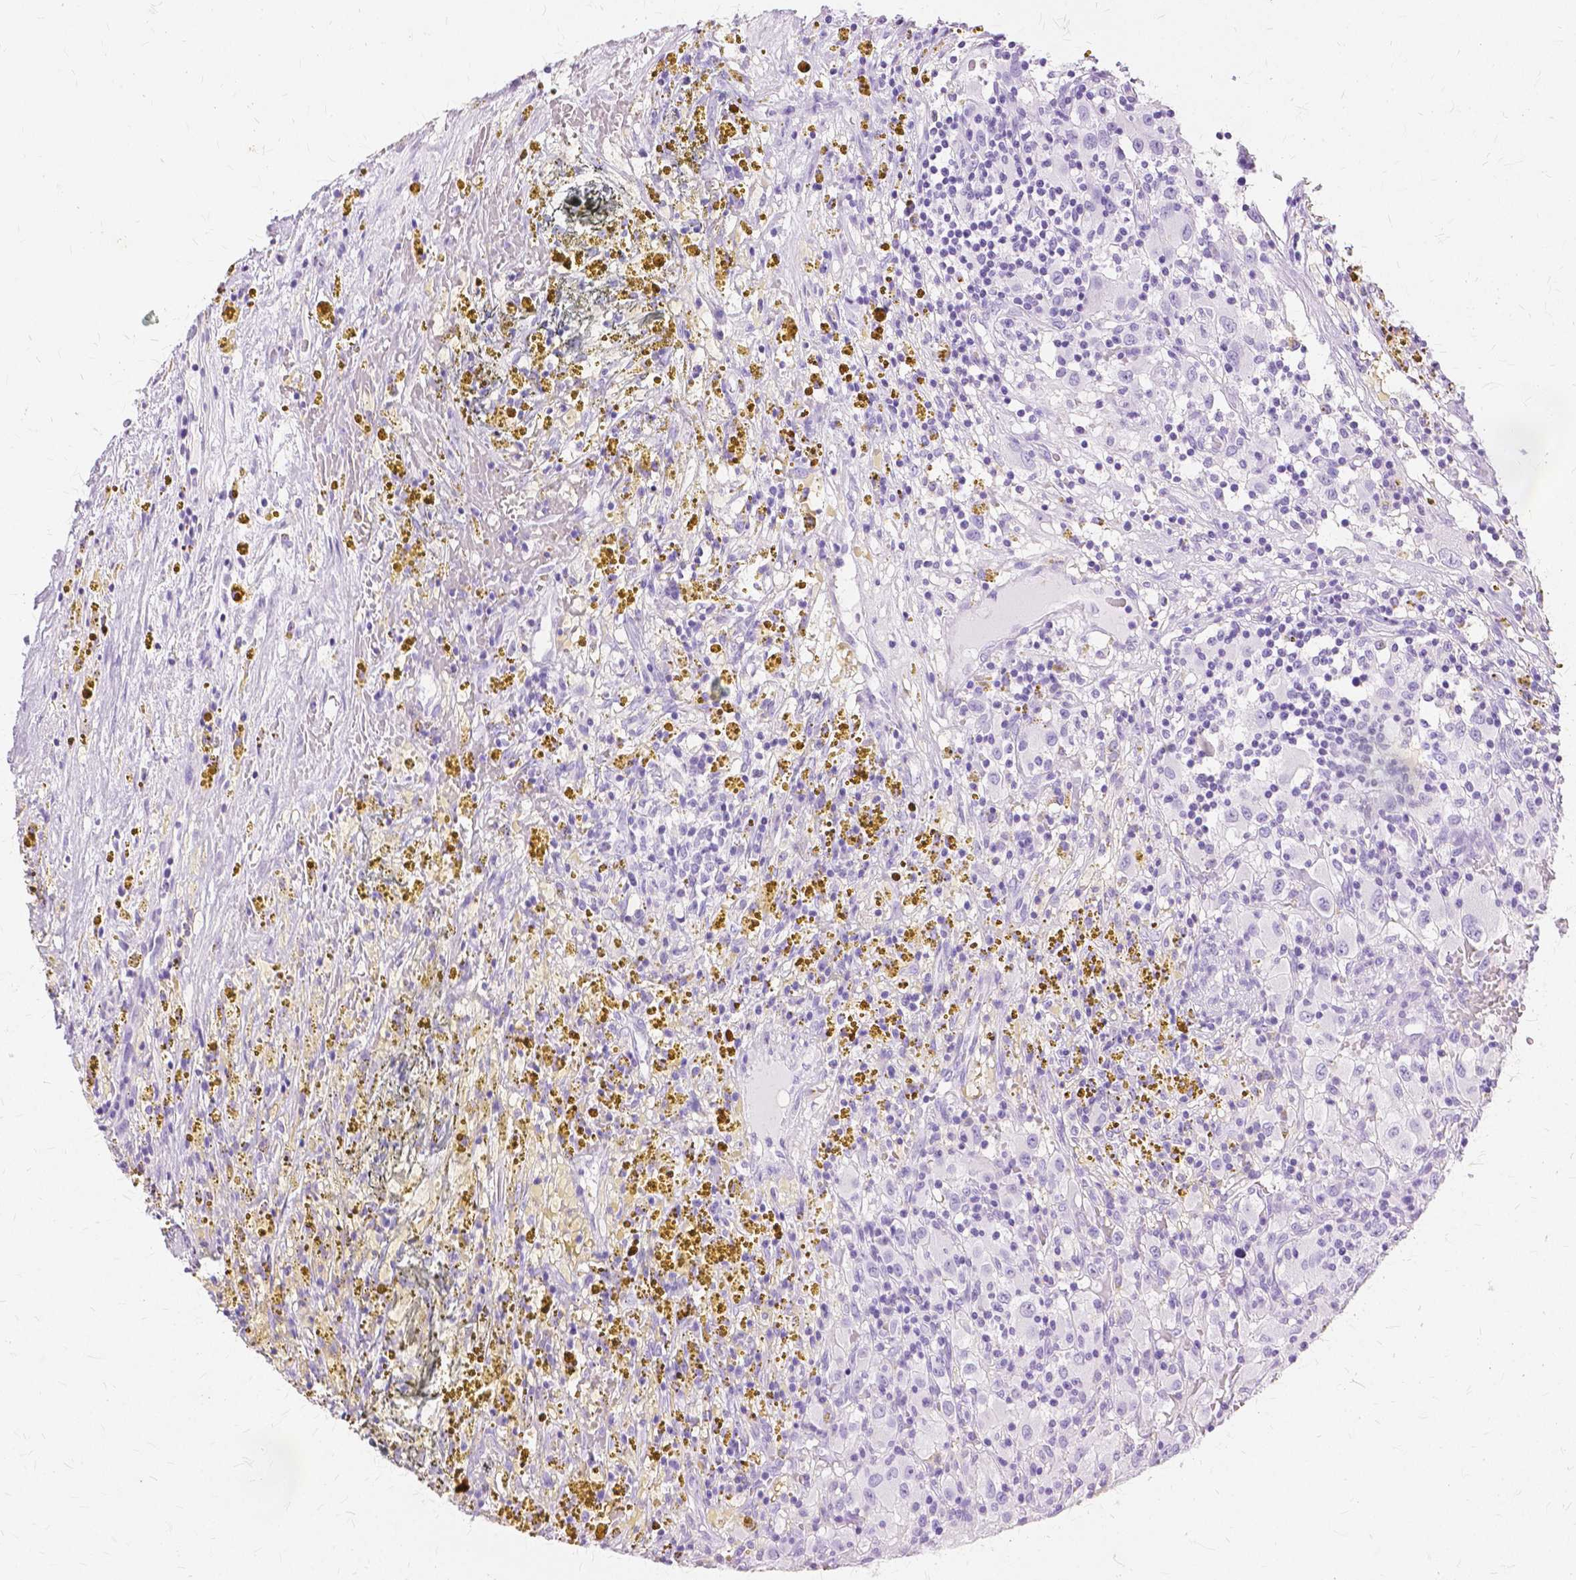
{"staining": {"intensity": "negative", "quantity": "none", "location": "none"}, "tissue": "renal cancer", "cell_type": "Tumor cells", "image_type": "cancer", "snomed": [{"axis": "morphology", "description": "Adenocarcinoma, NOS"}, {"axis": "topography", "description": "Kidney"}], "caption": "The immunohistochemistry image has no significant positivity in tumor cells of renal cancer tissue.", "gene": "TGM1", "patient": {"sex": "female", "age": 67}}